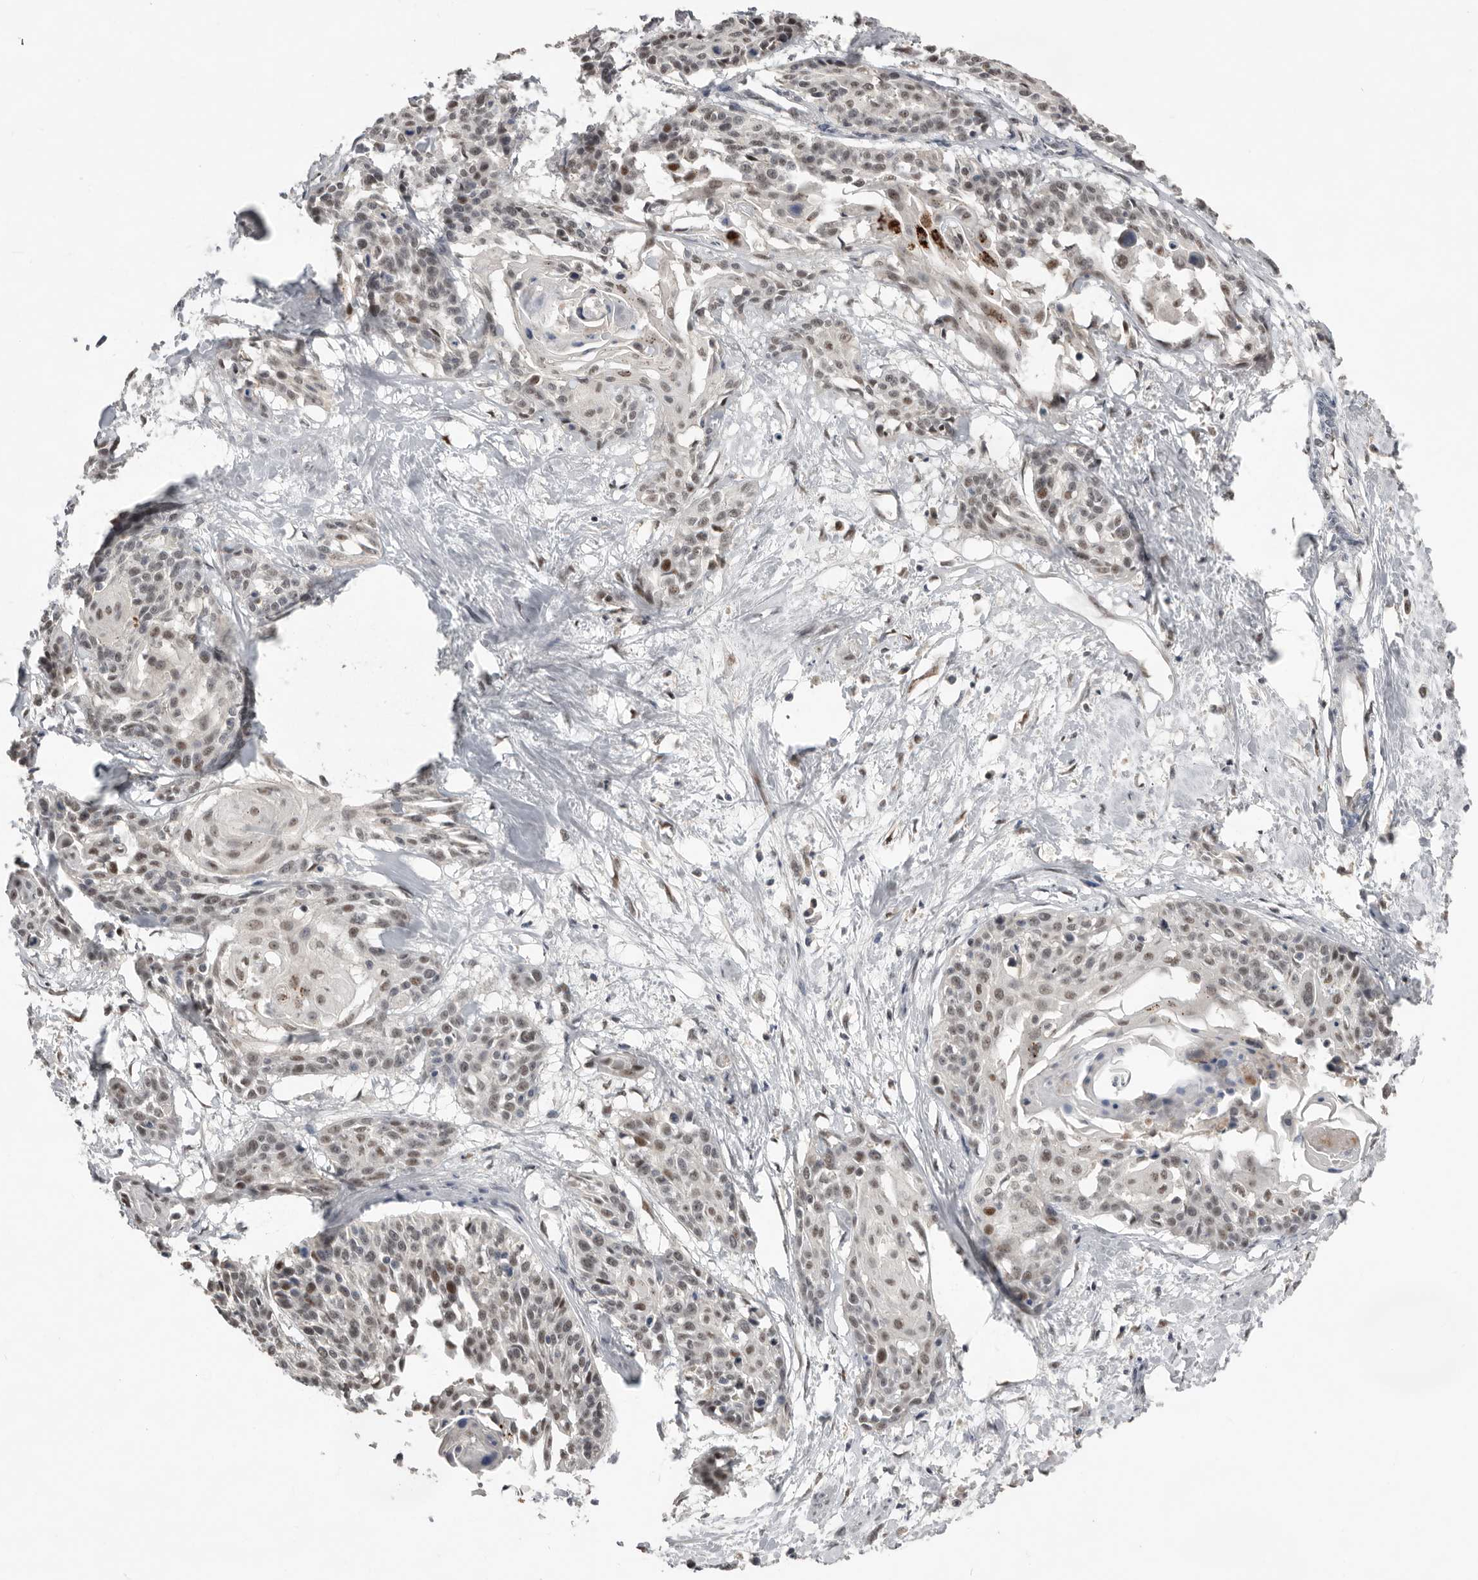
{"staining": {"intensity": "weak", "quantity": "25%-75%", "location": "nuclear"}, "tissue": "cervical cancer", "cell_type": "Tumor cells", "image_type": "cancer", "snomed": [{"axis": "morphology", "description": "Squamous cell carcinoma, NOS"}, {"axis": "topography", "description": "Cervix"}], "caption": "Approximately 25%-75% of tumor cells in human squamous cell carcinoma (cervical) reveal weak nuclear protein expression as visualized by brown immunohistochemical staining.", "gene": "BRCA2", "patient": {"sex": "female", "age": 57}}